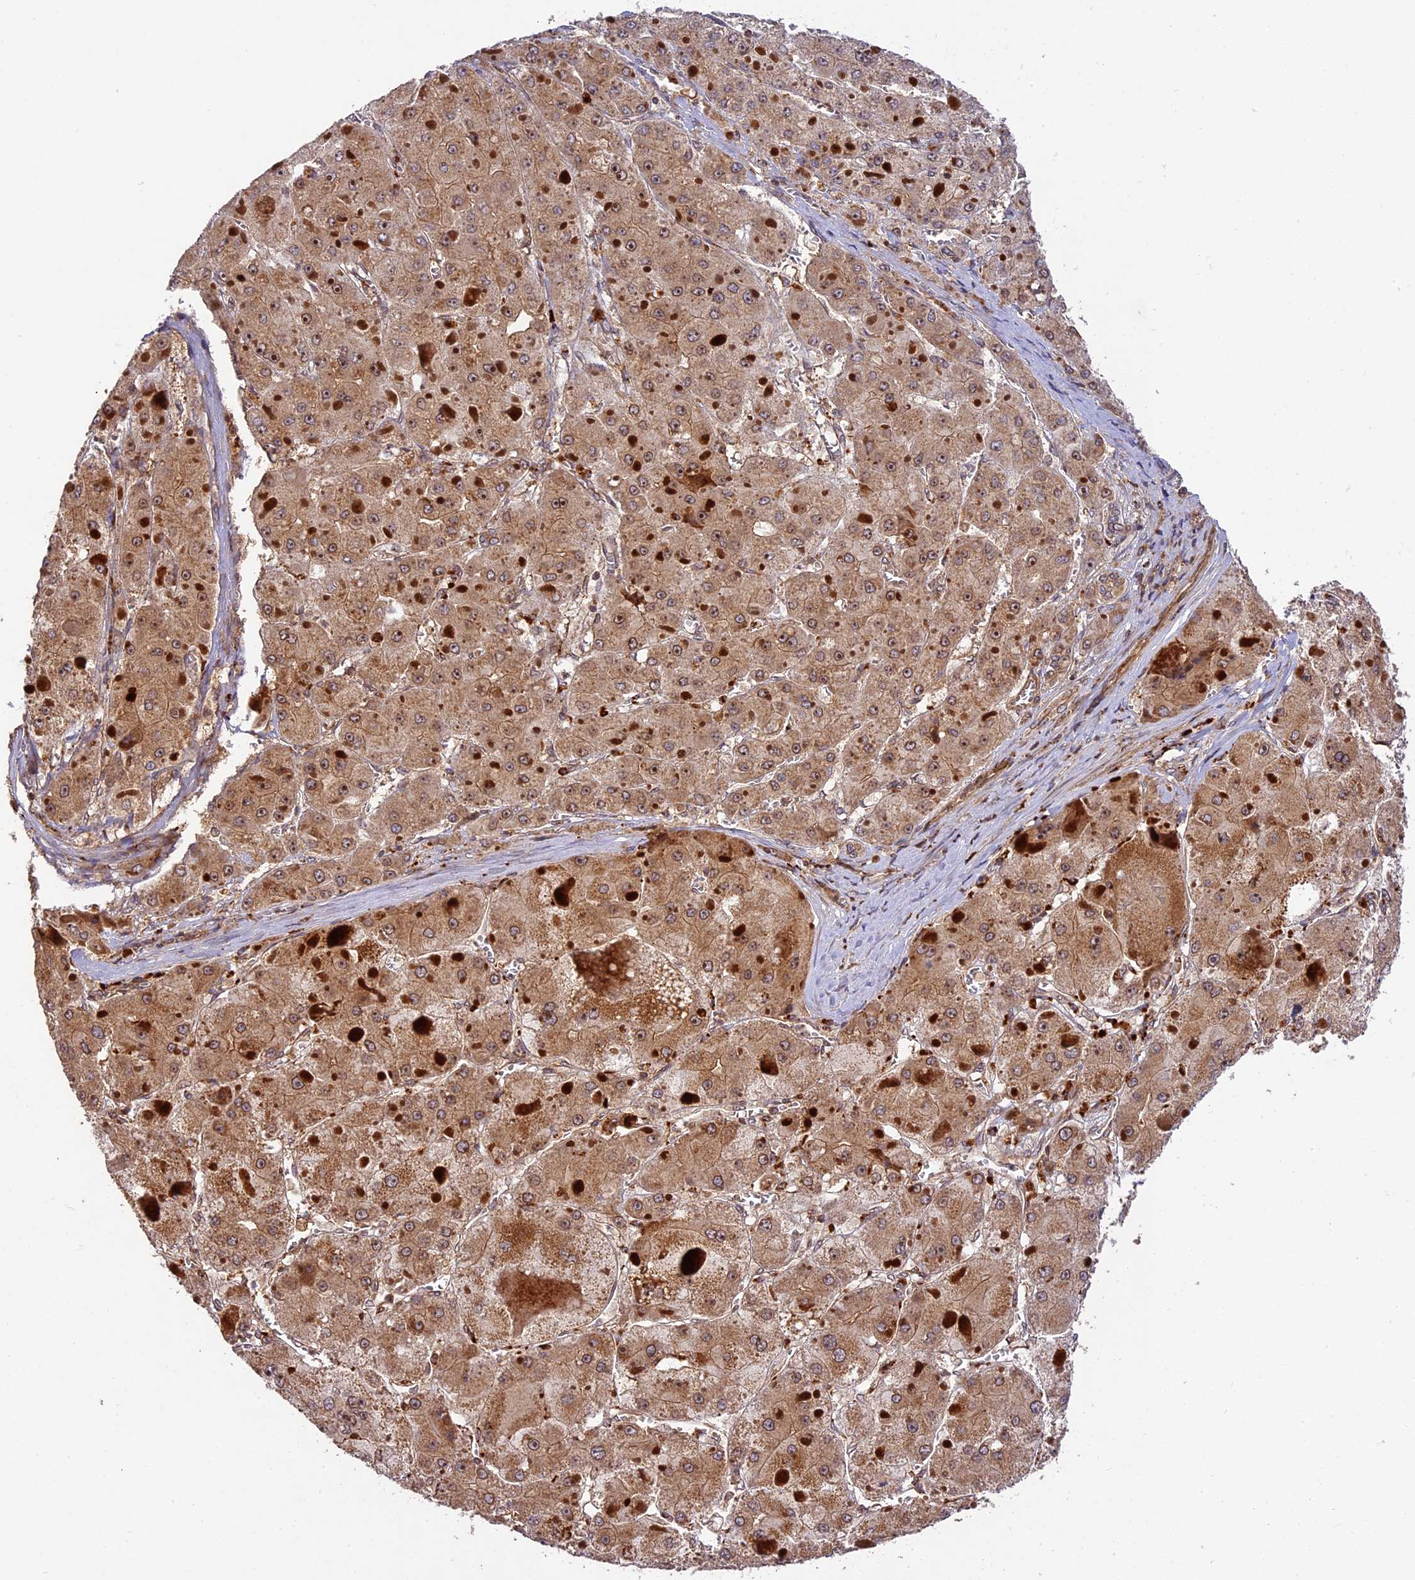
{"staining": {"intensity": "moderate", "quantity": ">75%", "location": "cytoplasmic/membranous,nuclear"}, "tissue": "liver cancer", "cell_type": "Tumor cells", "image_type": "cancer", "snomed": [{"axis": "morphology", "description": "Carcinoma, Hepatocellular, NOS"}, {"axis": "topography", "description": "Liver"}], "caption": "This is an image of immunohistochemistry (IHC) staining of liver cancer, which shows moderate positivity in the cytoplasmic/membranous and nuclear of tumor cells.", "gene": "DGKH", "patient": {"sex": "female", "age": 73}}